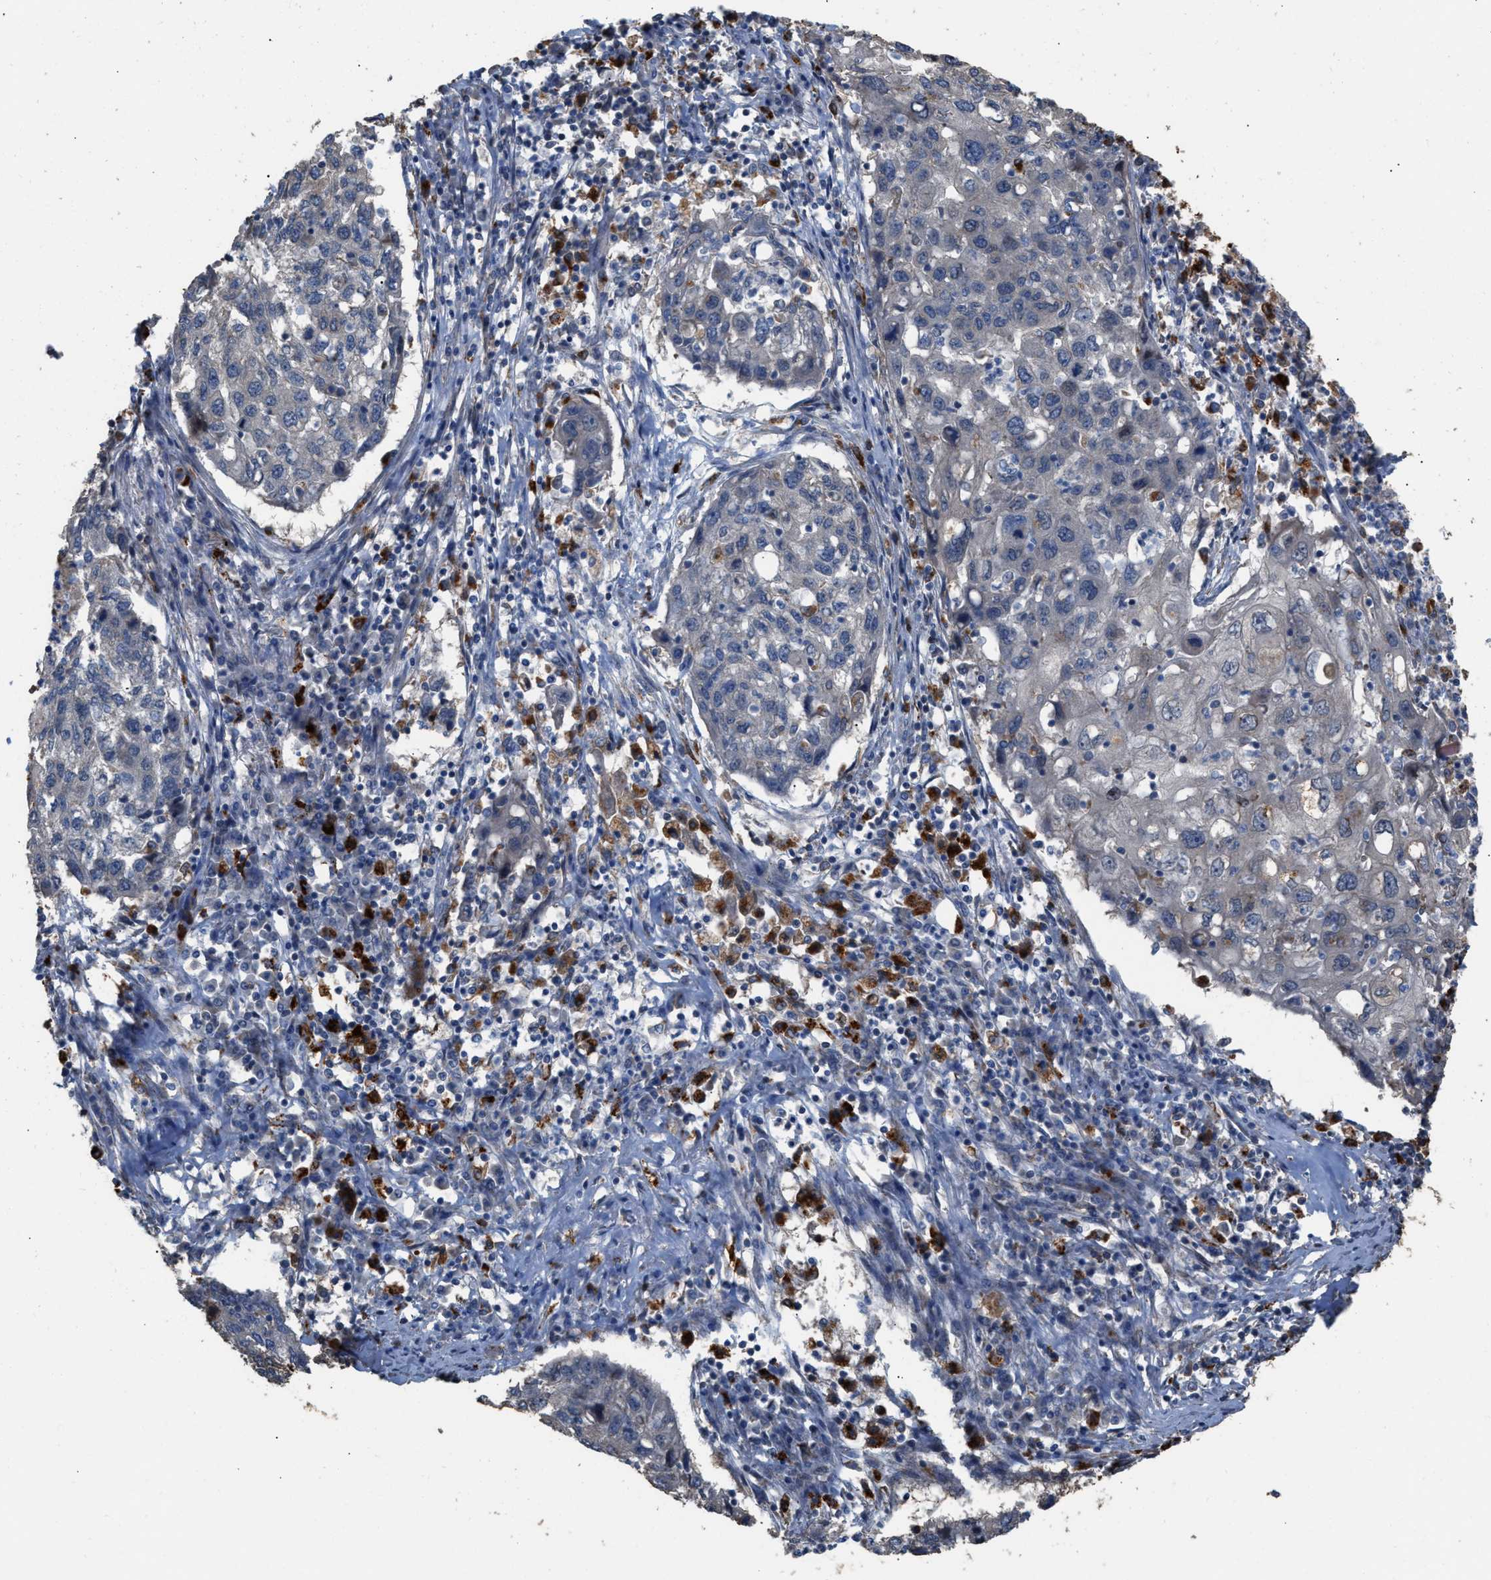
{"staining": {"intensity": "negative", "quantity": "none", "location": "none"}, "tissue": "lung cancer", "cell_type": "Tumor cells", "image_type": "cancer", "snomed": [{"axis": "morphology", "description": "Squamous cell carcinoma, NOS"}, {"axis": "topography", "description": "Lung"}], "caption": "Tumor cells are negative for brown protein staining in lung squamous cell carcinoma. Nuclei are stained in blue.", "gene": "ELMO3", "patient": {"sex": "female", "age": 63}}